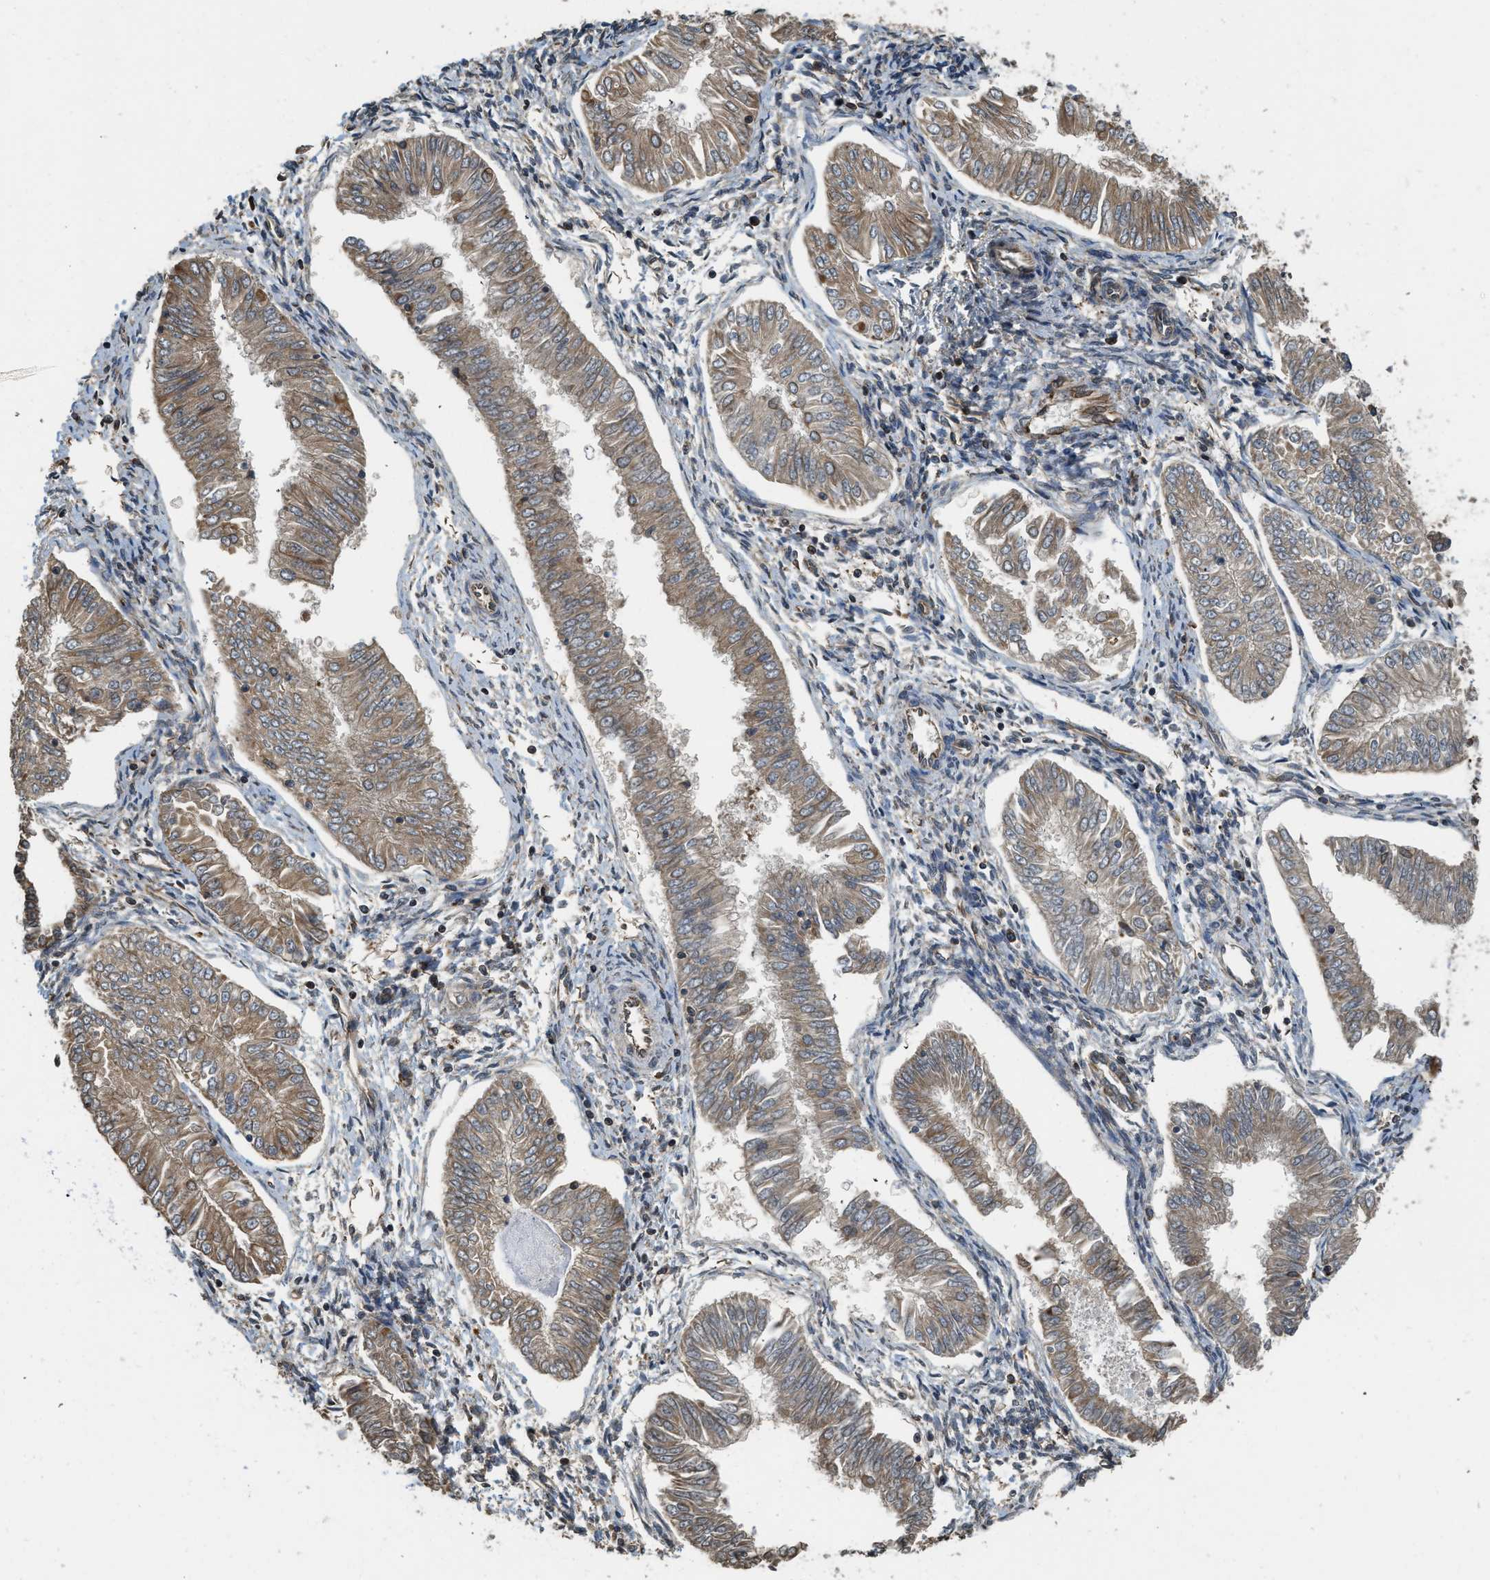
{"staining": {"intensity": "moderate", "quantity": ">75%", "location": "cytoplasmic/membranous"}, "tissue": "endometrial cancer", "cell_type": "Tumor cells", "image_type": "cancer", "snomed": [{"axis": "morphology", "description": "Adenocarcinoma, NOS"}, {"axis": "topography", "description": "Endometrium"}], "caption": "Immunohistochemistry photomicrograph of neoplastic tissue: endometrial cancer (adenocarcinoma) stained using IHC reveals medium levels of moderate protein expression localized specifically in the cytoplasmic/membranous of tumor cells, appearing as a cytoplasmic/membranous brown color.", "gene": "BCAP31", "patient": {"sex": "female", "age": 53}}